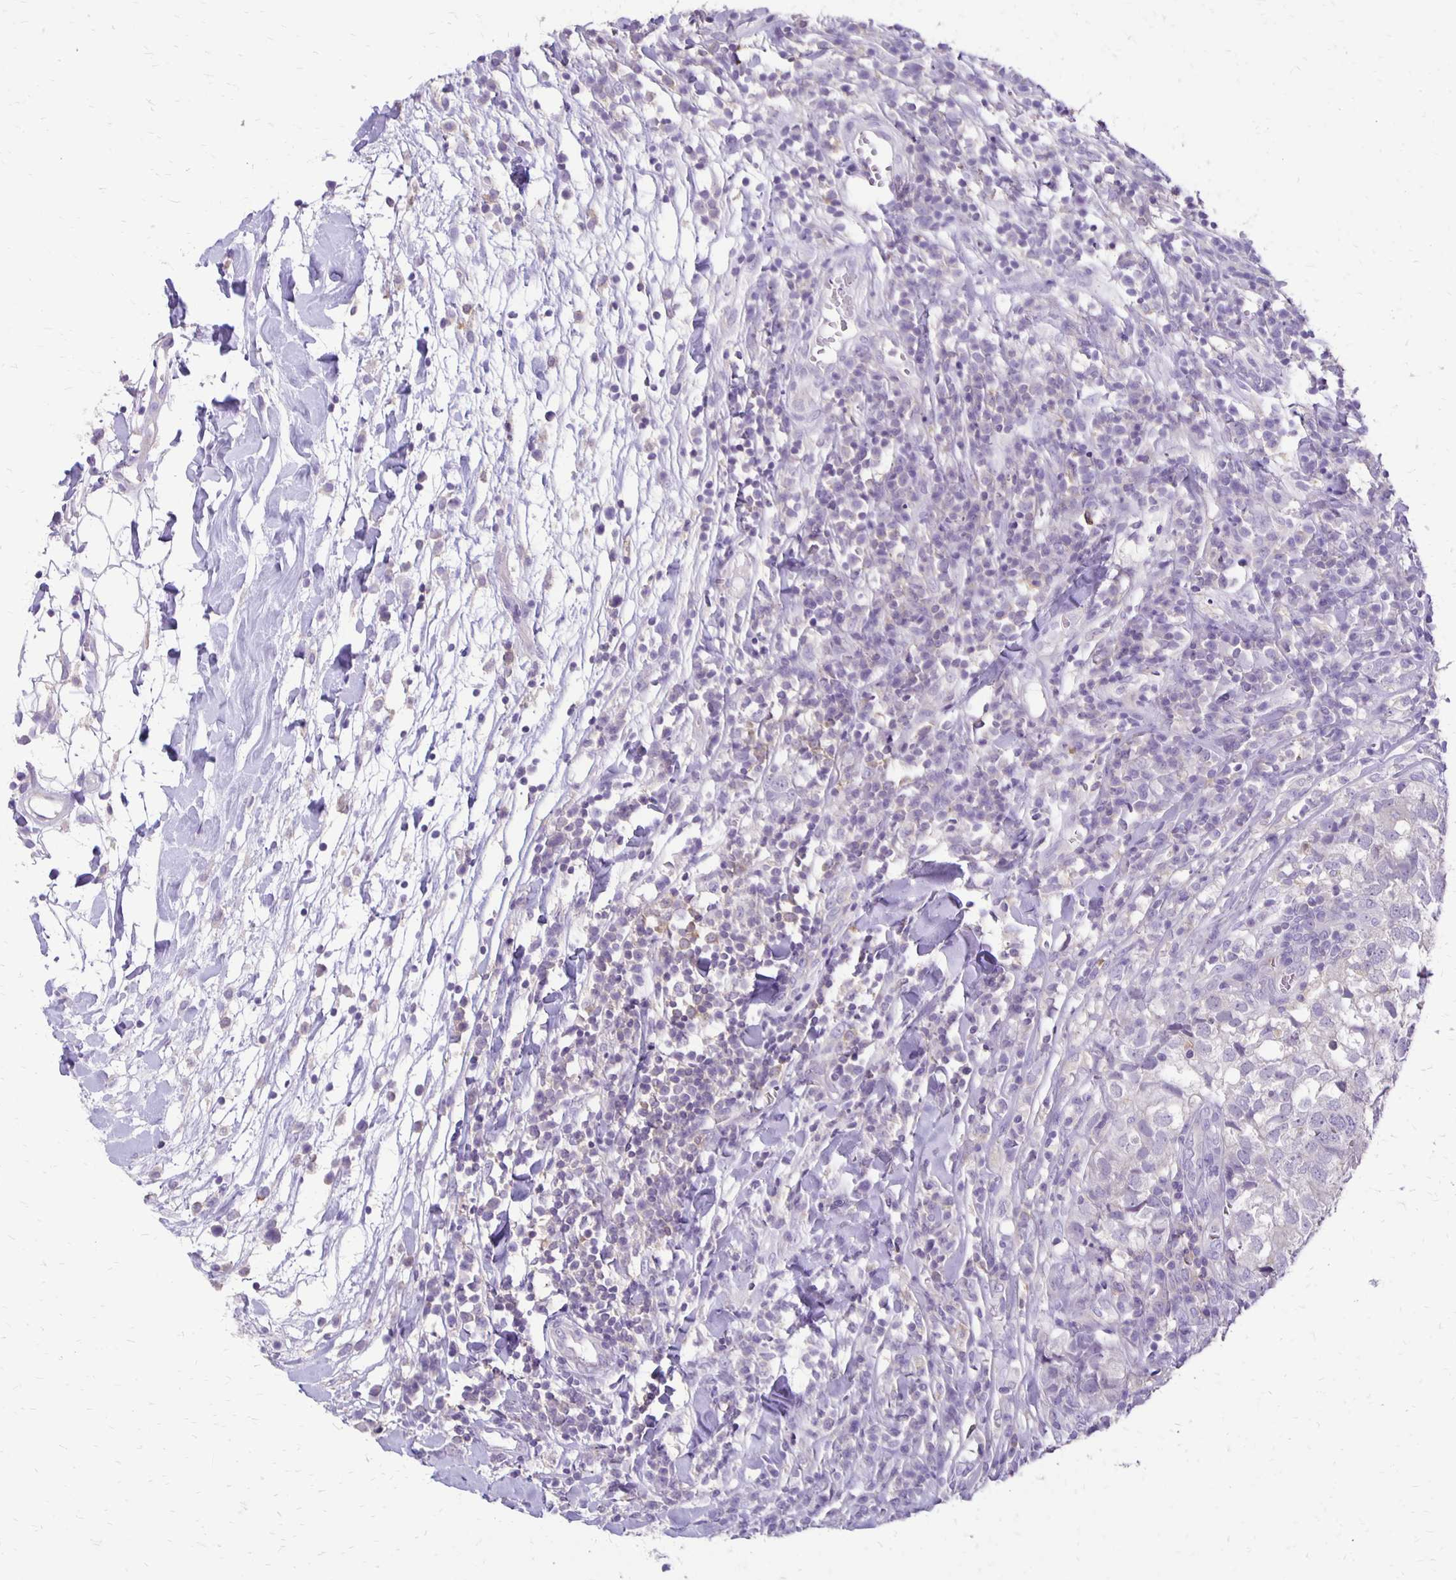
{"staining": {"intensity": "negative", "quantity": "none", "location": "none"}, "tissue": "breast cancer", "cell_type": "Tumor cells", "image_type": "cancer", "snomed": [{"axis": "morphology", "description": "Duct carcinoma"}, {"axis": "topography", "description": "Breast"}], "caption": "High magnification brightfield microscopy of breast cancer (invasive ductal carcinoma) stained with DAB (3,3'-diaminobenzidine) (brown) and counterstained with hematoxylin (blue): tumor cells show no significant positivity.", "gene": "ANKRD45", "patient": {"sex": "female", "age": 30}}